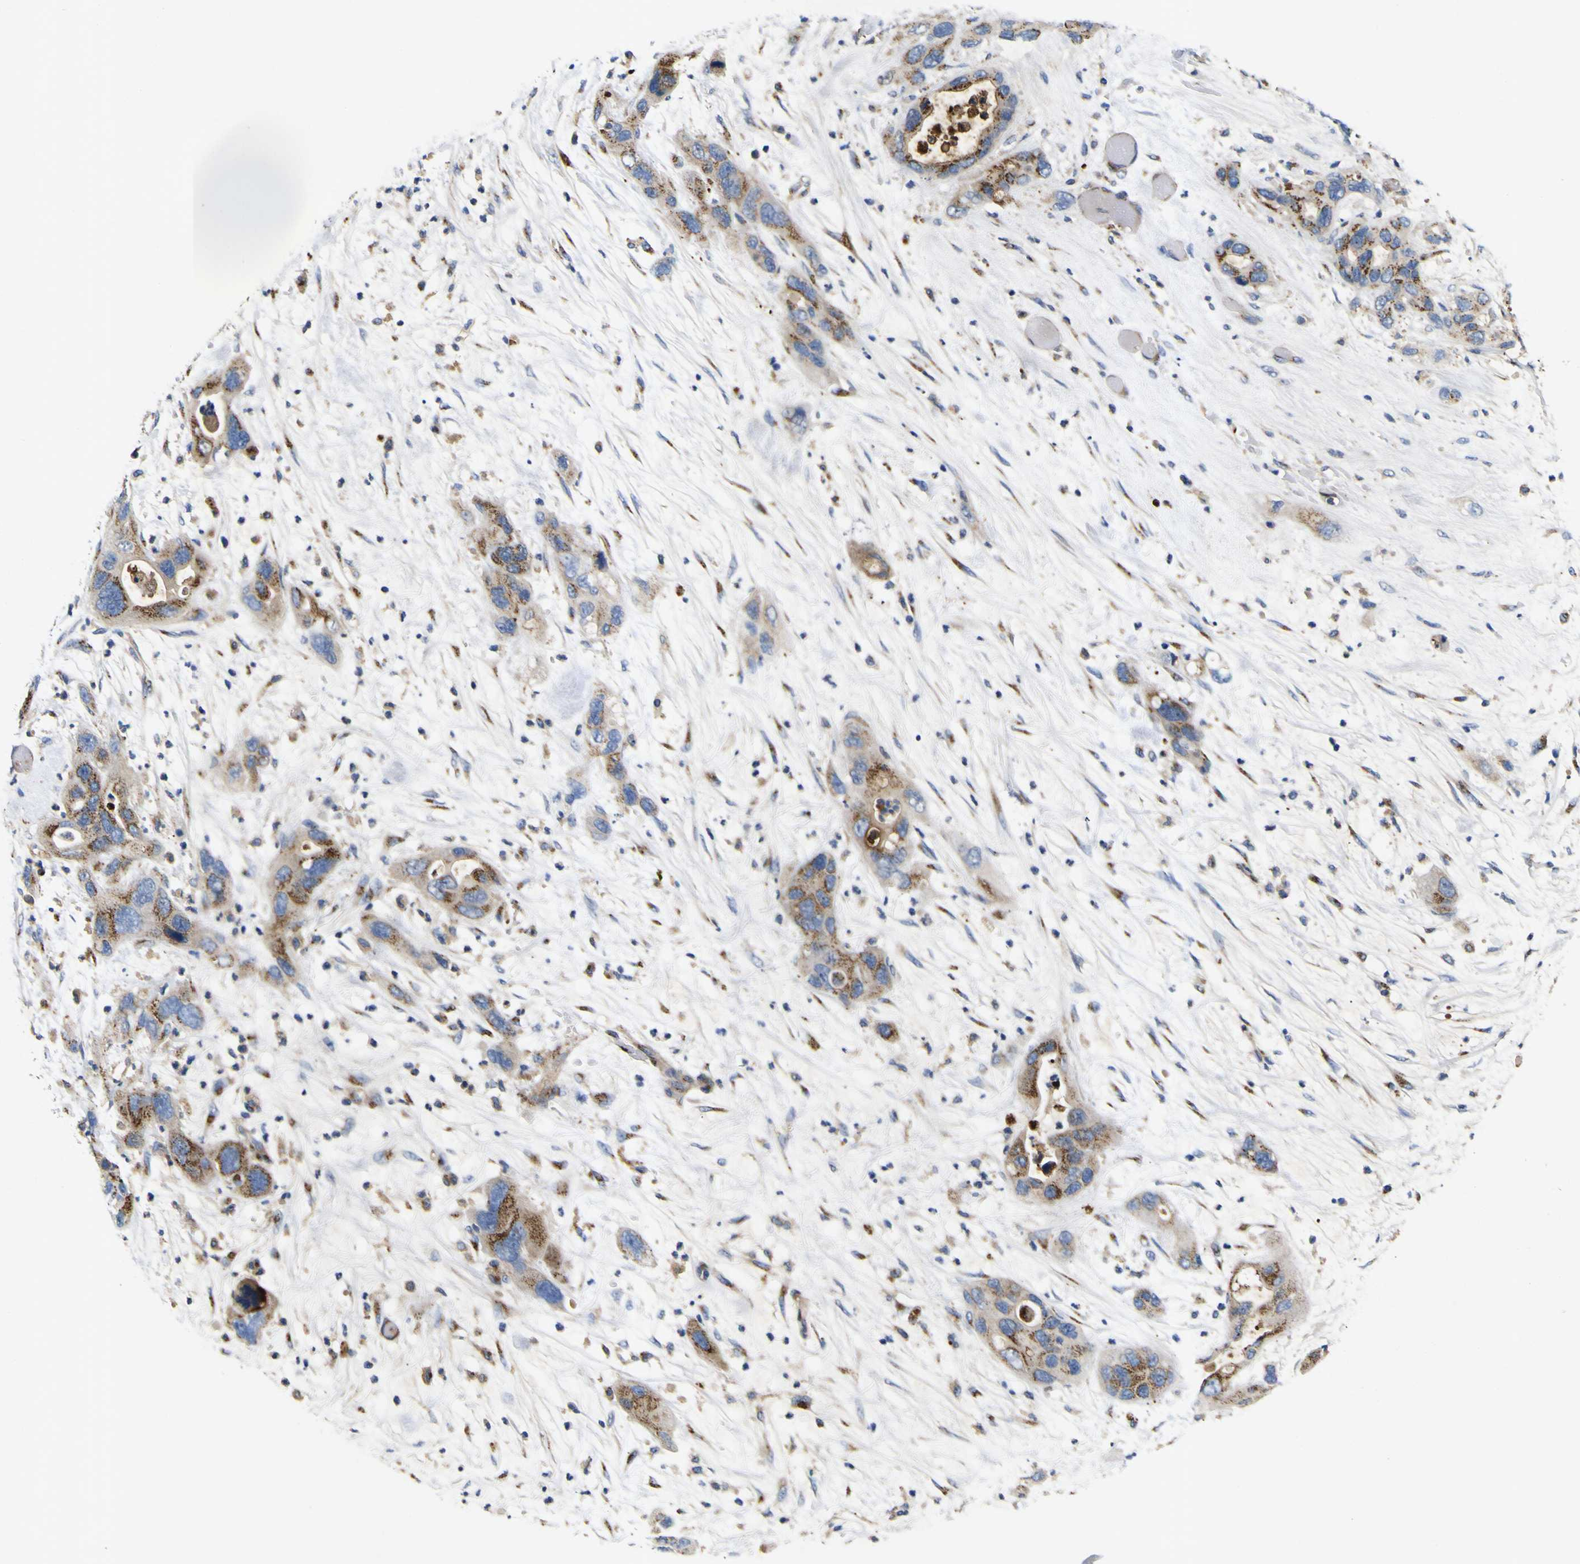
{"staining": {"intensity": "moderate", "quantity": ">75%", "location": "cytoplasmic/membranous"}, "tissue": "pancreatic cancer", "cell_type": "Tumor cells", "image_type": "cancer", "snomed": [{"axis": "morphology", "description": "Adenocarcinoma, NOS"}, {"axis": "topography", "description": "Pancreas"}], "caption": "This is a micrograph of immunohistochemistry (IHC) staining of pancreatic adenocarcinoma, which shows moderate positivity in the cytoplasmic/membranous of tumor cells.", "gene": "COA1", "patient": {"sex": "female", "age": 71}}